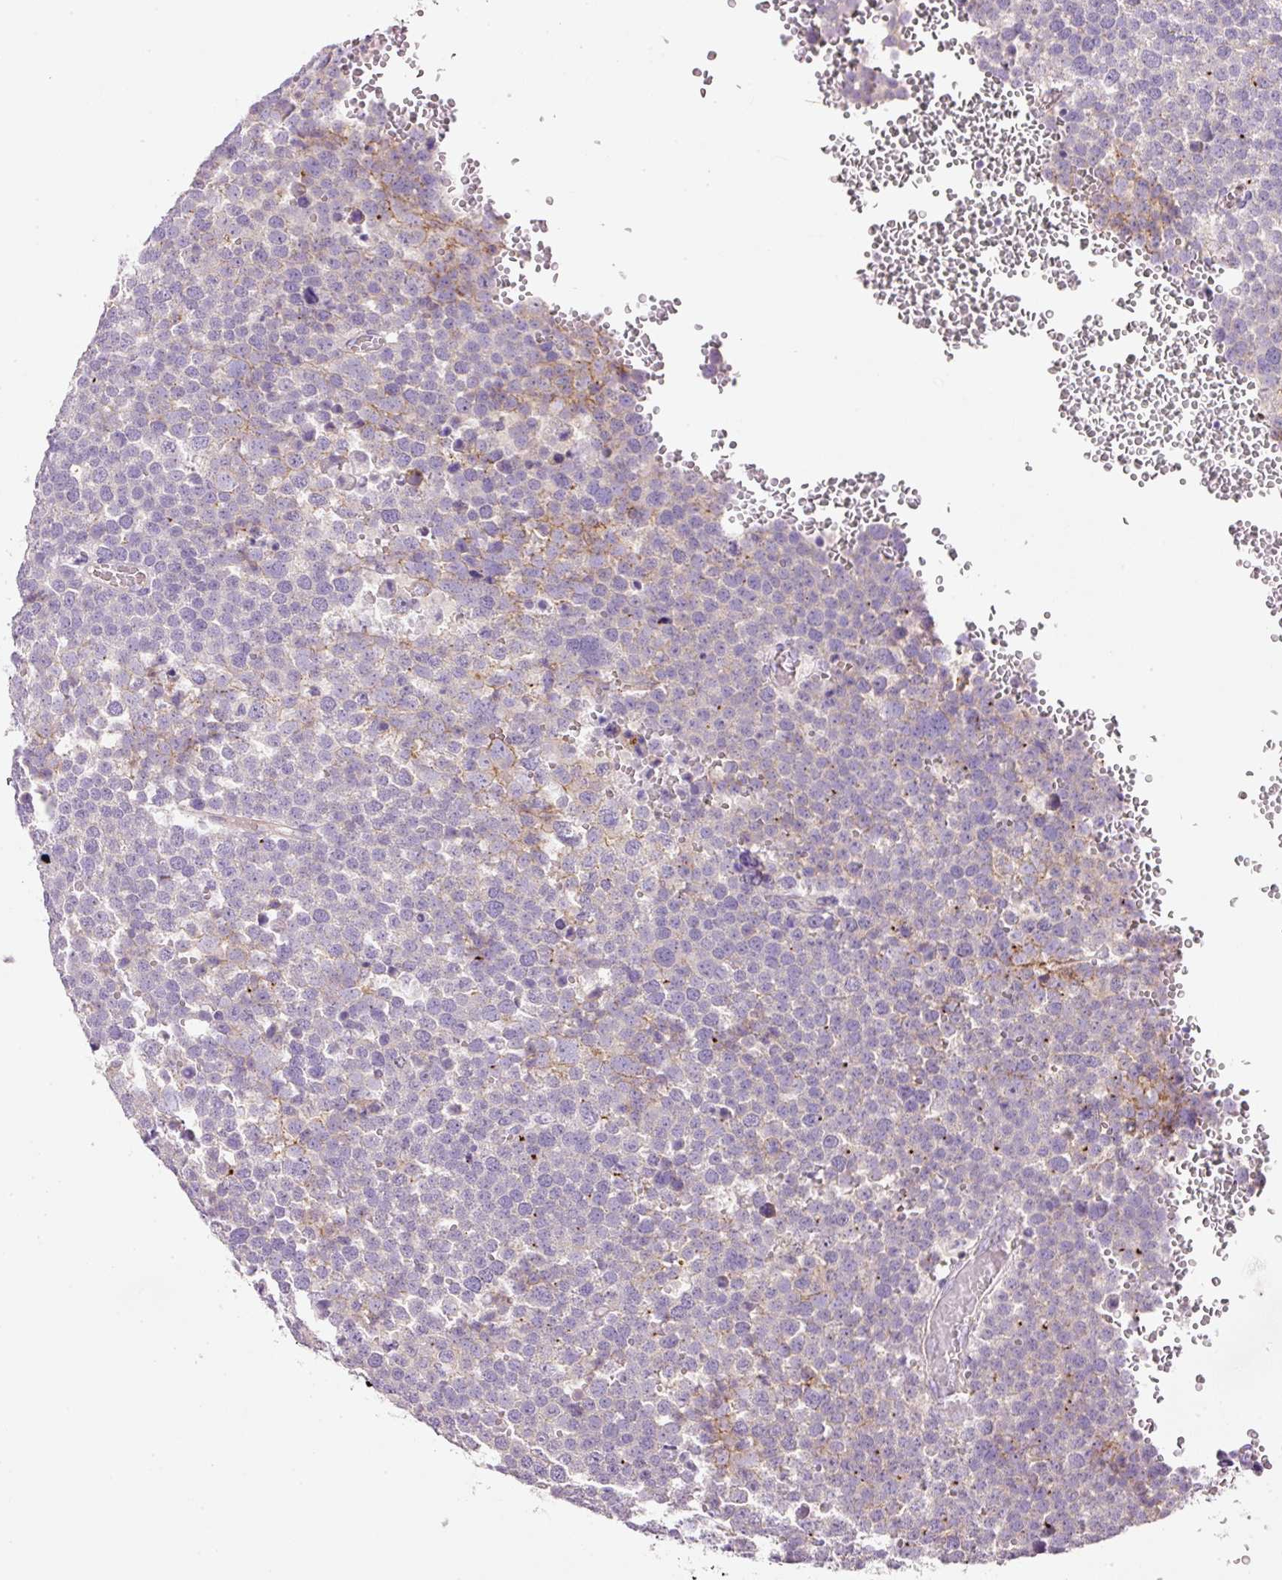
{"staining": {"intensity": "negative", "quantity": "none", "location": "none"}, "tissue": "testis cancer", "cell_type": "Tumor cells", "image_type": "cancer", "snomed": [{"axis": "morphology", "description": "Seminoma, NOS"}, {"axis": "topography", "description": "Testis"}], "caption": "Immunohistochemistry (IHC) image of testis cancer (seminoma) stained for a protein (brown), which demonstrates no staining in tumor cells.", "gene": "SOS2", "patient": {"sex": "male", "age": 71}}